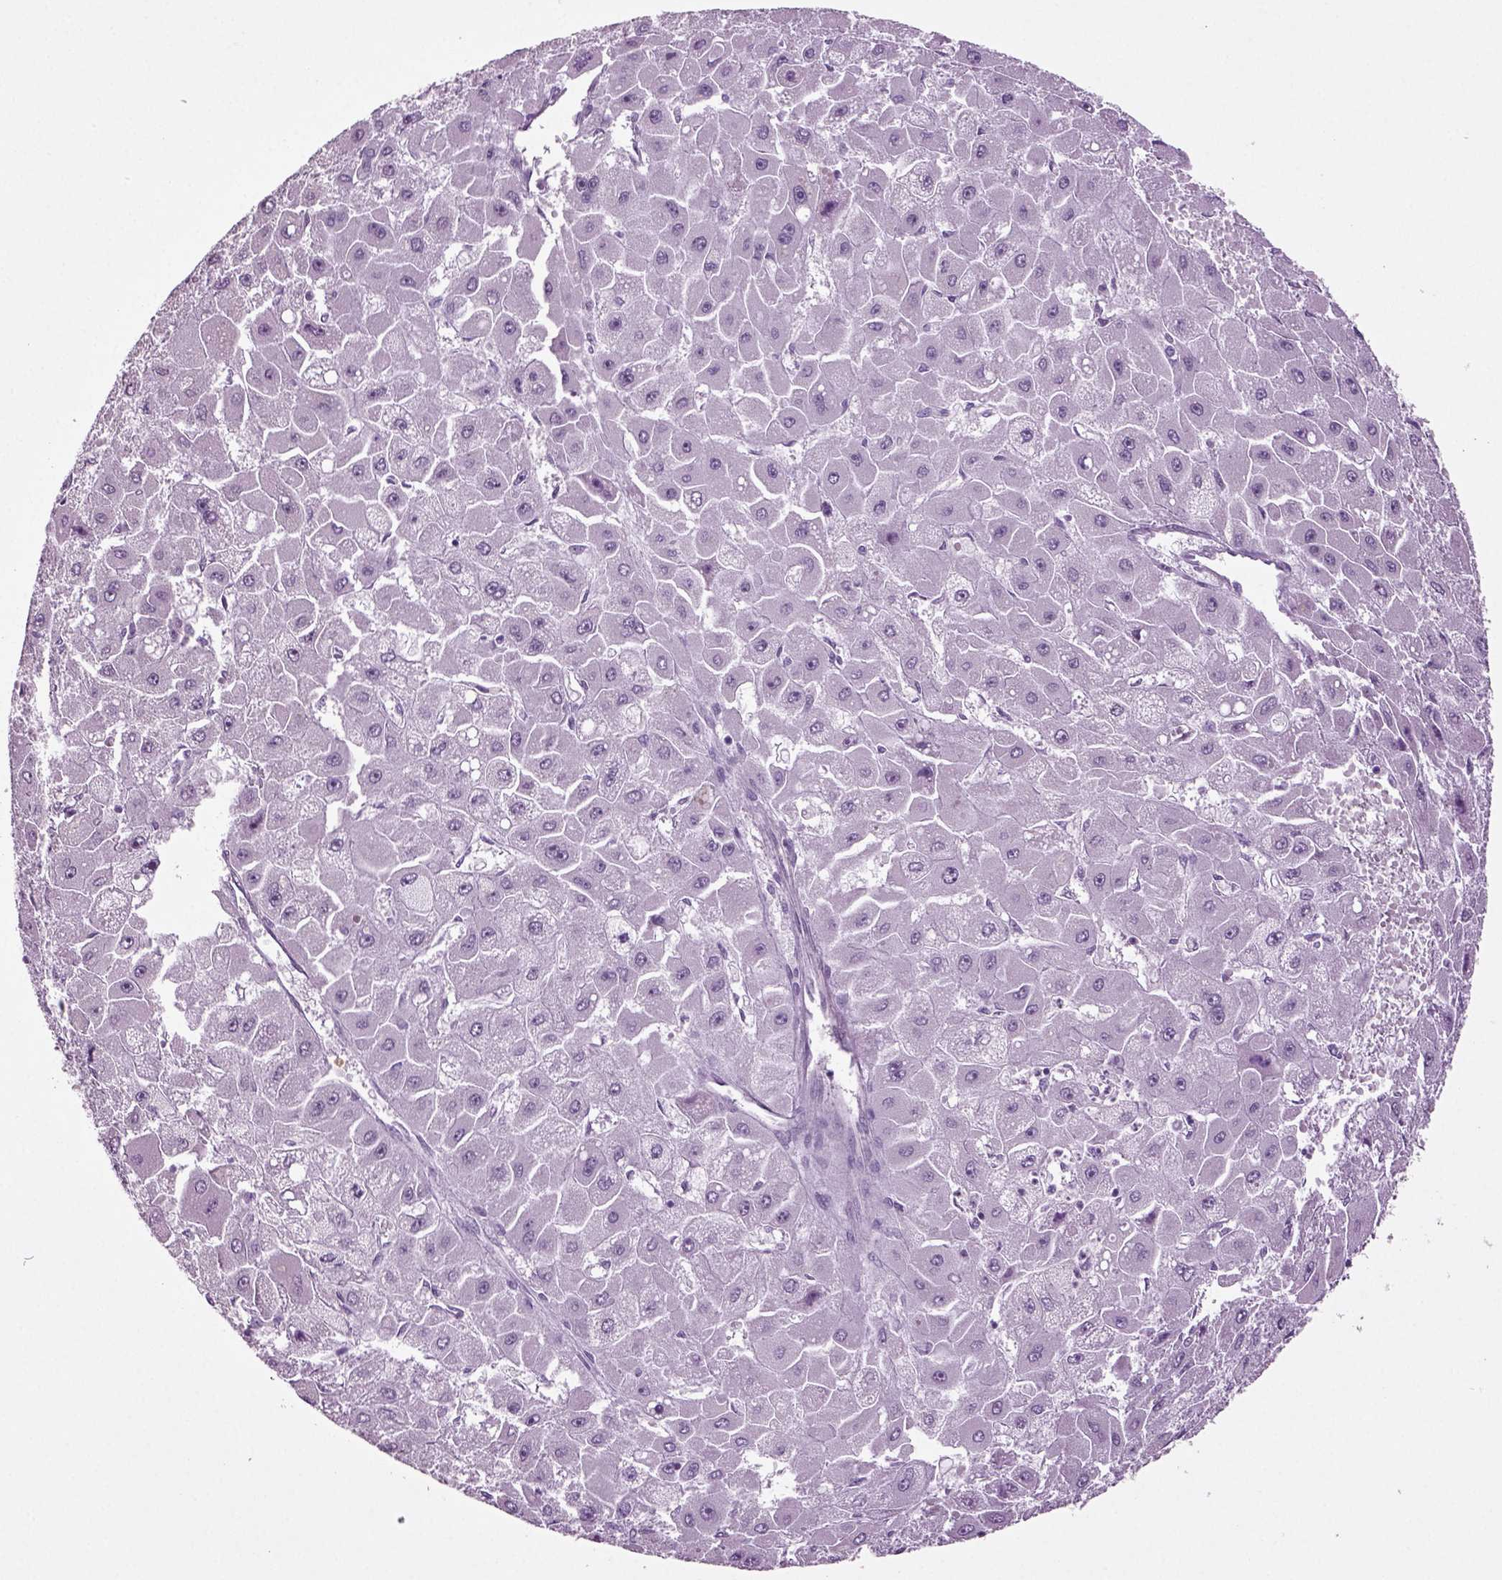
{"staining": {"intensity": "negative", "quantity": "none", "location": "none"}, "tissue": "liver cancer", "cell_type": "Tumor cells", "image_type": "cancer", "snomed": [{"axis": "morphology", "description": "Carcinoma, Hepatocellular, NOS"}, {"axis": "topography", "description": "Liver"}], "caption": "IHC image of human liver cancer stained for a protein (brown), which reveals no staining in tumor cells.", "gene": "SLC17A6", "patient": {"sex": "female", "age": 25}}